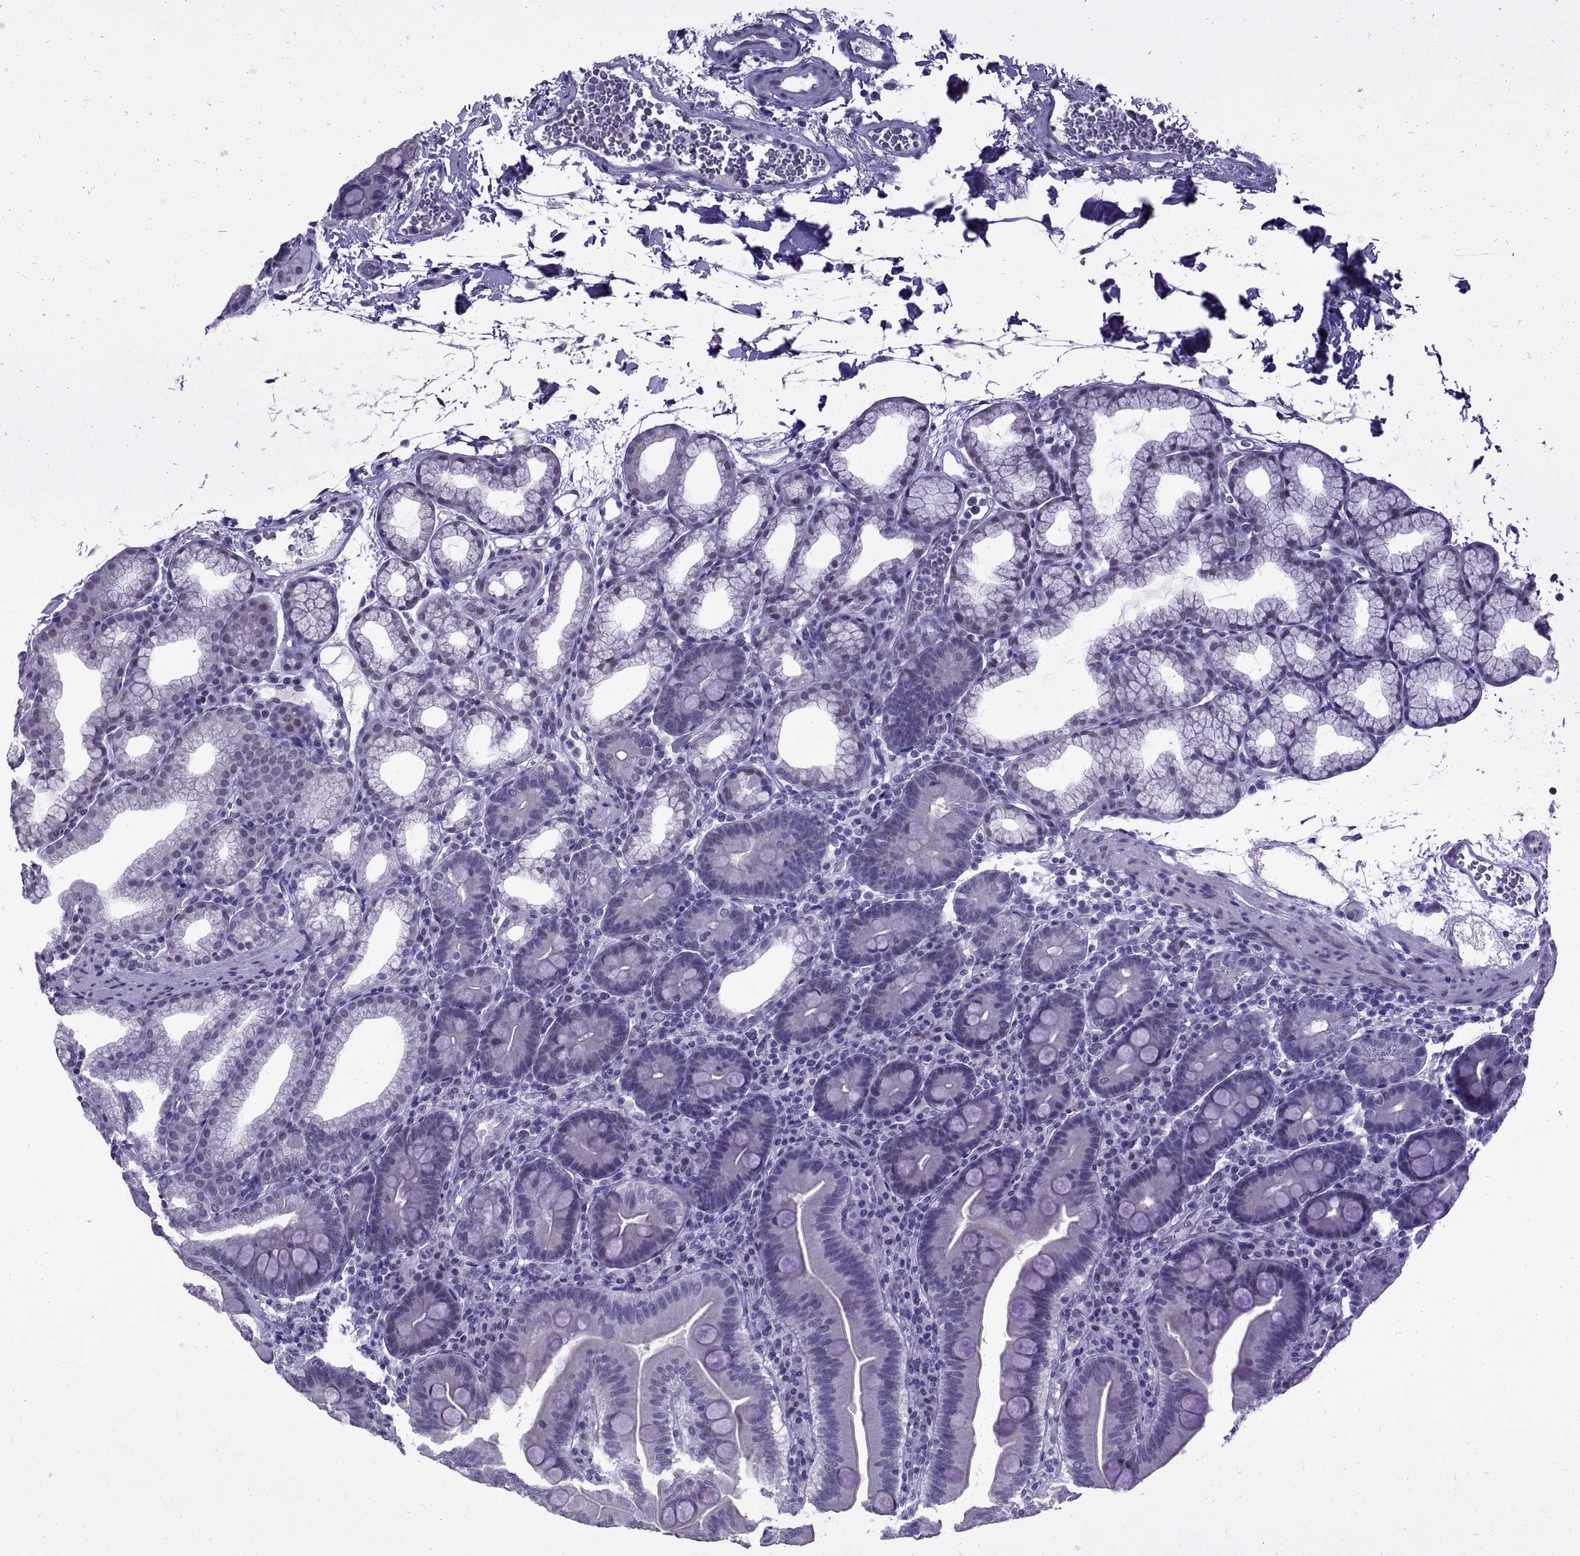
{"staining": {"intensity": "negative", "quantity": "none", "location": "none"}, "tissue": "duodenum", "cell_type": "Glandular cells", "image_type": "normal", "snomed": [{"axis": "morphology", "description": "Normal tissue, NOS"}, {"axis": "topography", "description": "Duodenum"}], "caption": "Protein analysis of unremarkable duodenum displays no significant positivity in glandular cells. (IHC, brightfield microscopy, high magnification).", "gene": "KRT77", "patient": {"sex": "male", "age": 59}}